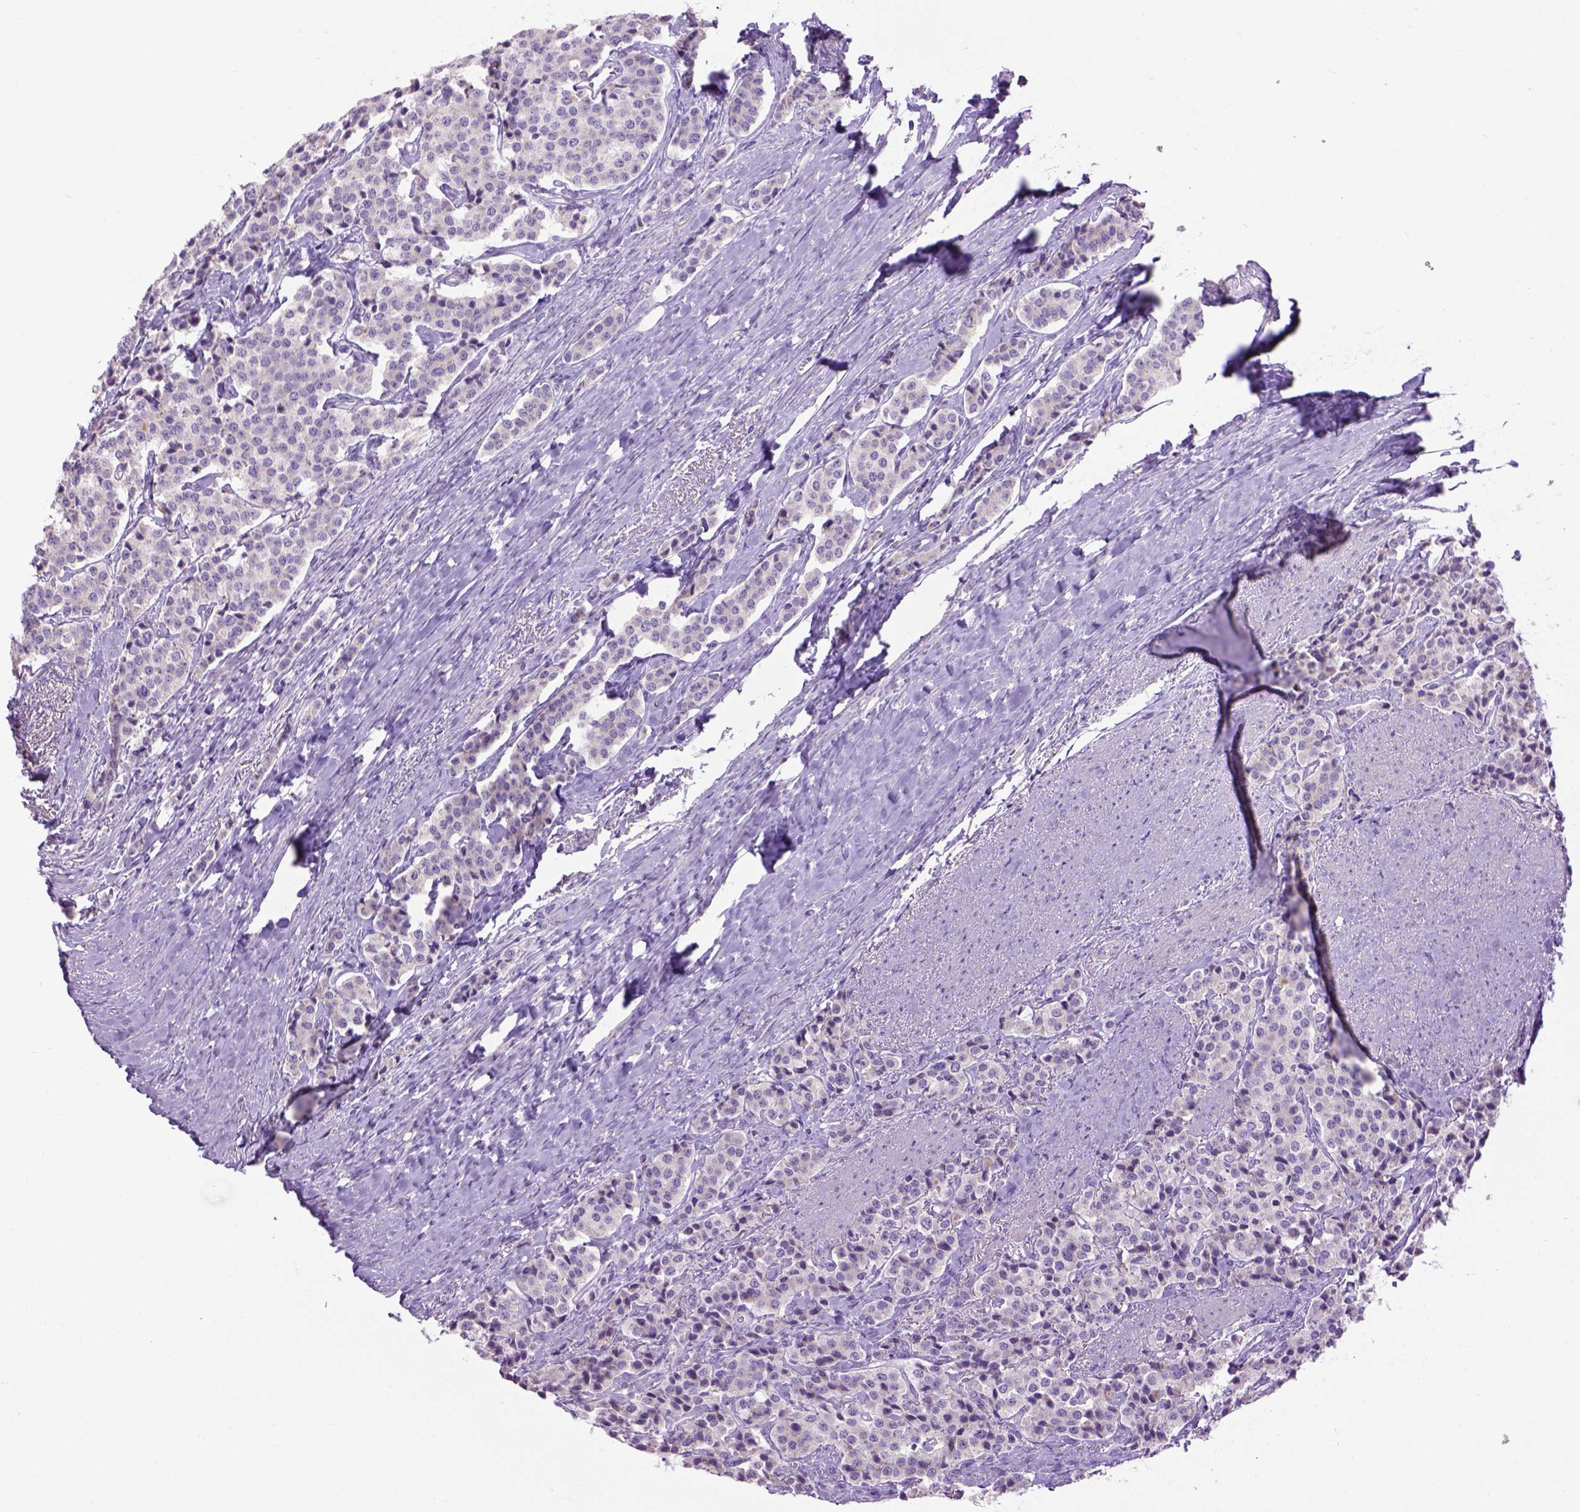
{"staining": {"intensity": "negative", "quantity": "none", "location": "none"}, "tissue": "carcinoid", "cell_type": "Tumor cells", "image_type": "cancer", "snomed": [{"axis": "morphology", "description": "Carcinoid, malignant, NOS"}, {"axis": "topography", "description": "Small intestine"}], "caption": "The micrograph shows no significant expression in tumor cells of carcinoid. (Immunohistochemistry, brightfield microscopy, high magnification).", "gene": "UTP4", "patient": {"sex": "female", "age": 58}}